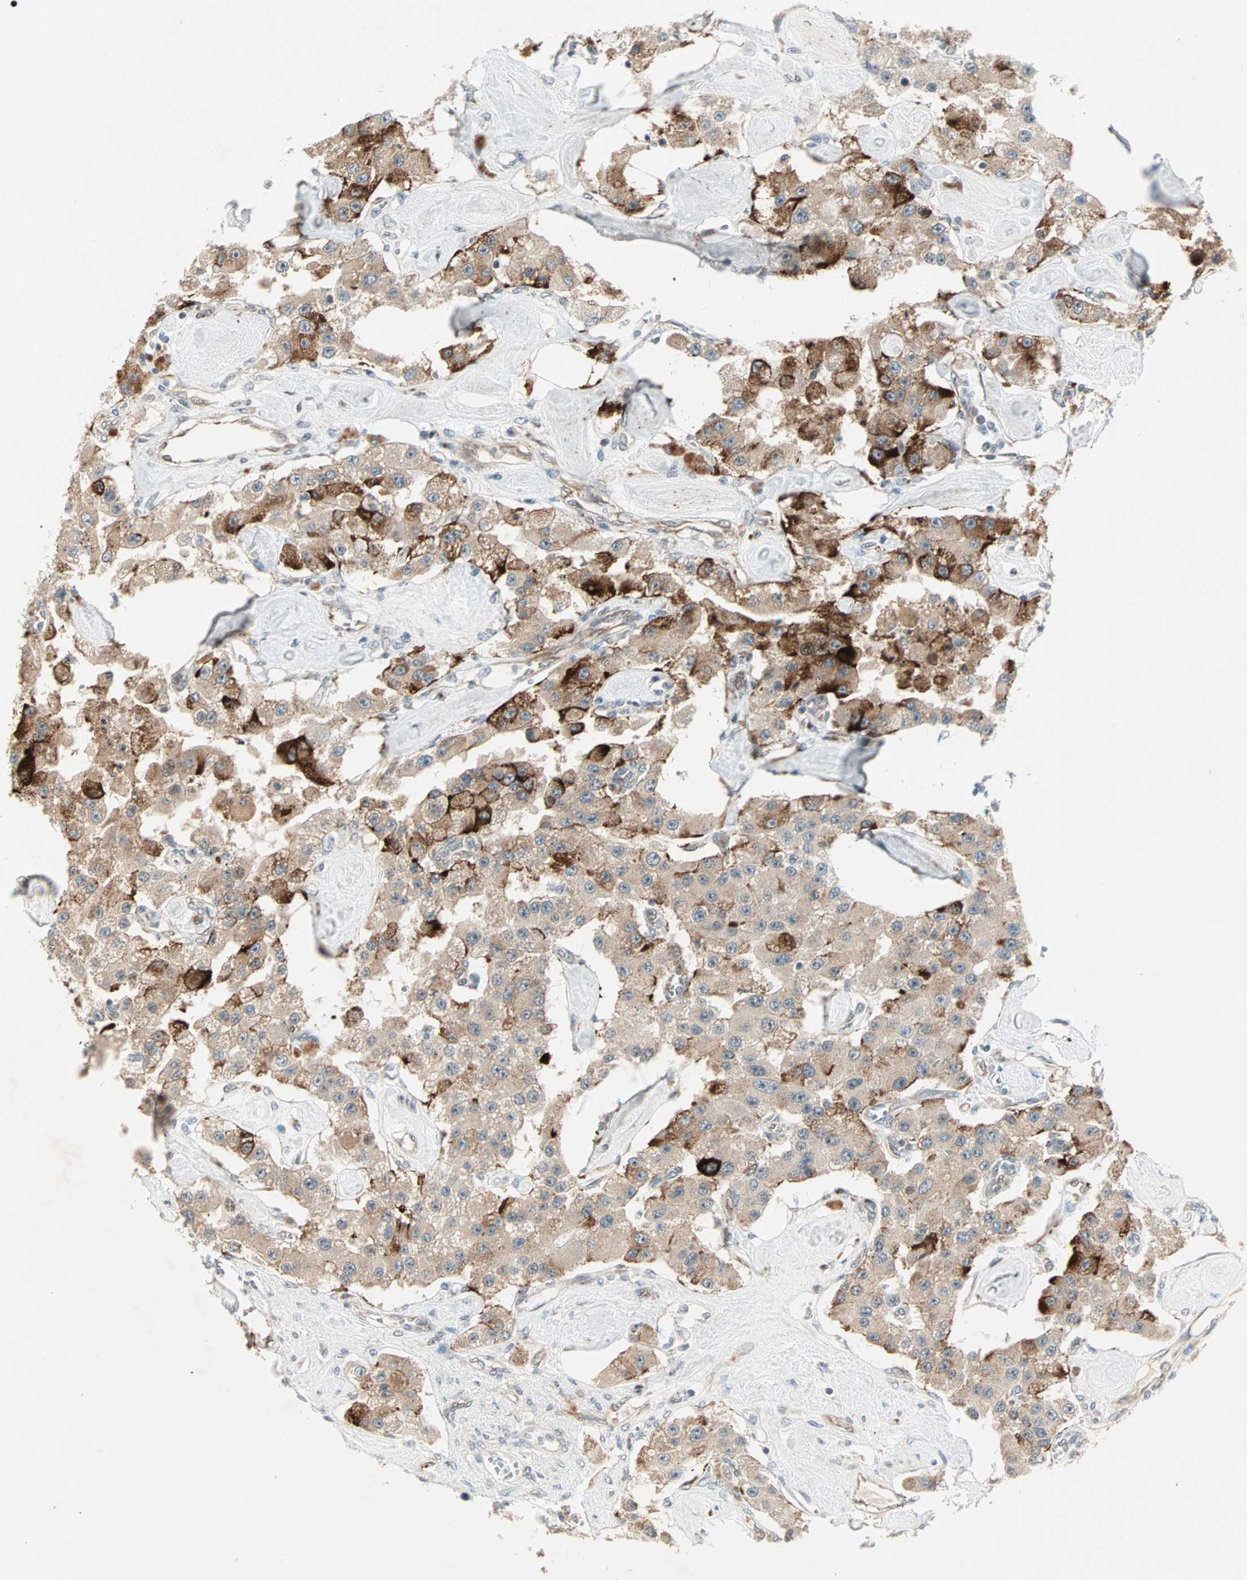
{"staining": {"intensity": "strong", "quantity": ">75%", "location": "cytoplasmic/membranous"}, "tissue": "carcinoid", "cell_type": "Tumor cells", "image_type": "cancer", "snomed": [{"axis": "morphology", "description": "Carcinoid, malignant, NOS"}, {"axis": "topography", "description": "Pancreas"}], "caption": "Carcinoid (malignant) stained for a protein demonstrates strong cytoplasmic/membranous positivity in tumor cells.", "gene": "ZNF37A", "patient": {"sex": "male", "age": 41}}